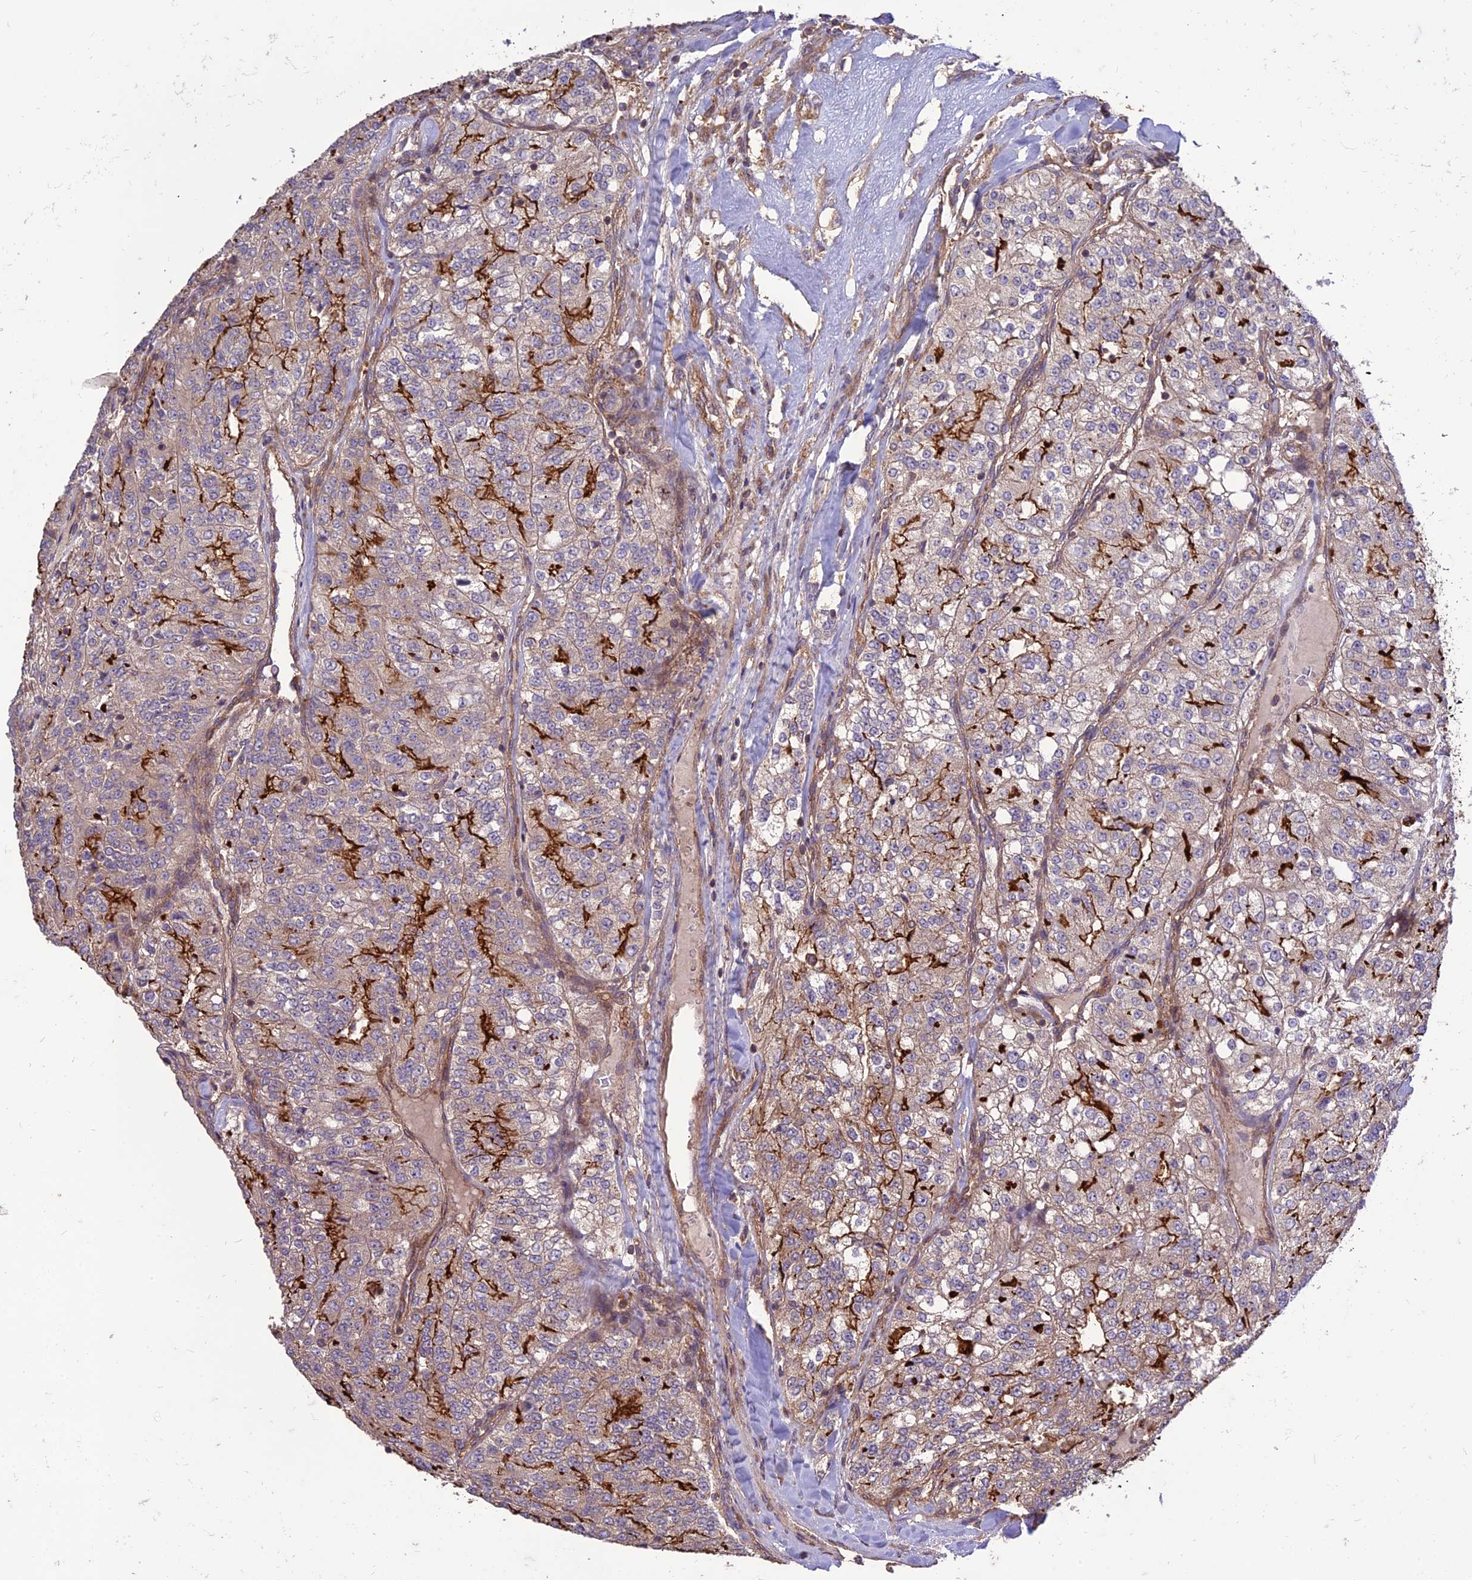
{"staining": {"intensity": "moderate", "quantity": "25%-75%", "location": "cytoplasmic/membranous"}, "tissue": "renal cancer", "cell_type": "Tumor cells", "image_type": "cancer", "snomed": [{"axis": "morphology", "description": "Adenocarcinoma, NOS"}, {"axis": "topography", "description": "Kidney"}], "caption": "Immunohistochemical staining of renal cancer displays medium levels of moderate cytoplasmic/membranous expression in approximately 25%-75% of tumor cells.", "gene": "TMEM131L", "patient": {"sex": "female", "age": 63}}